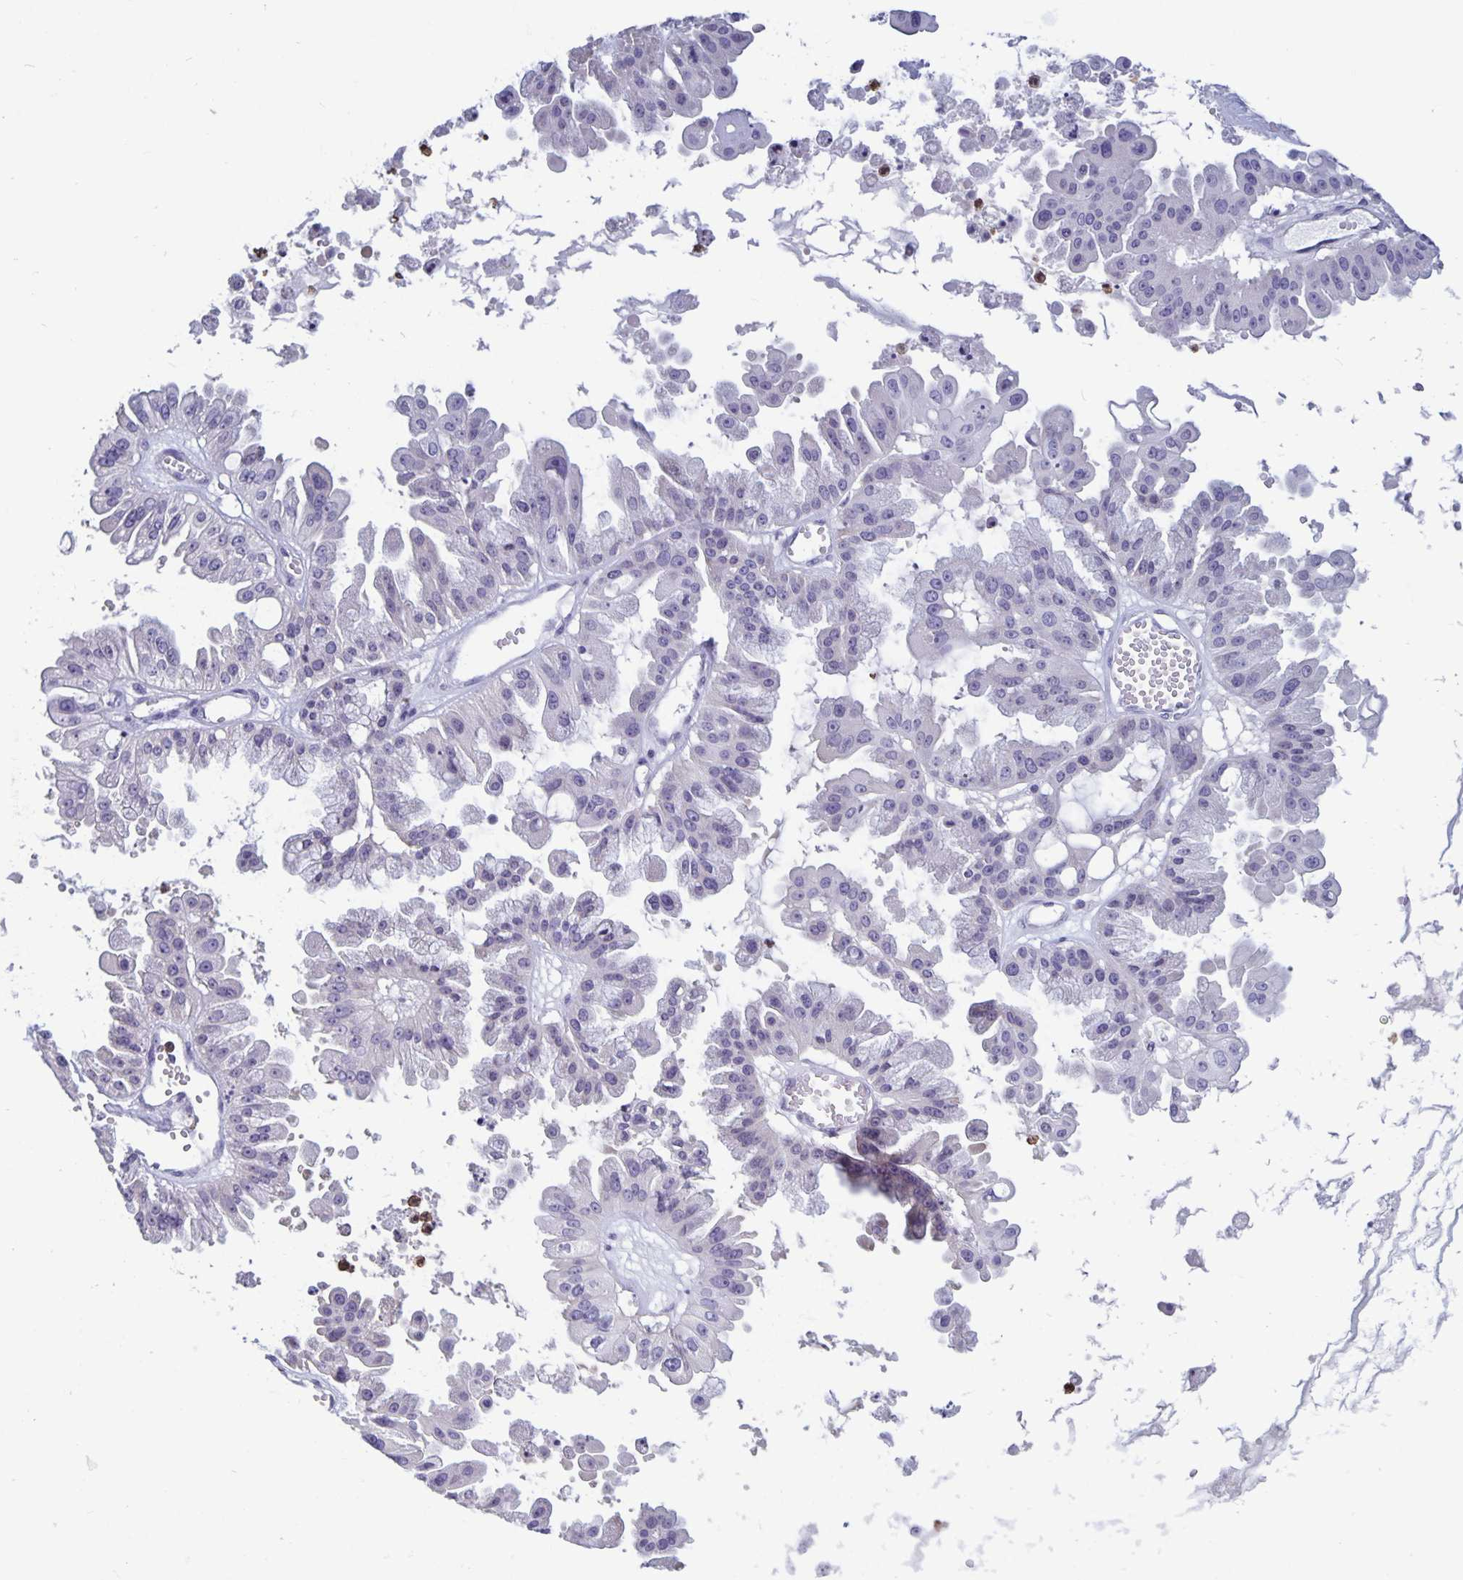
{"staining": {"intensity": "negative", "quantity": "none", "location": "none"}, "tissue": "ovarian cancer", "cell_type": "Tumor cells", "image_type": "cancer", "snomed": [{"axis": "morphology", "description": "Cystadenocarcinoma, serous, NOS"}, {"axis": "topography", "description": "Ovary"}], "caption": "Immunohistochemistry image of neoplastic tissue: human serous cystadenocarcinoma (ovarian) stained with DAB reveals no significant protein staining in tumor cells.", "gene": "PLCB3", "patient": {"sex": "female", "age": 56}}